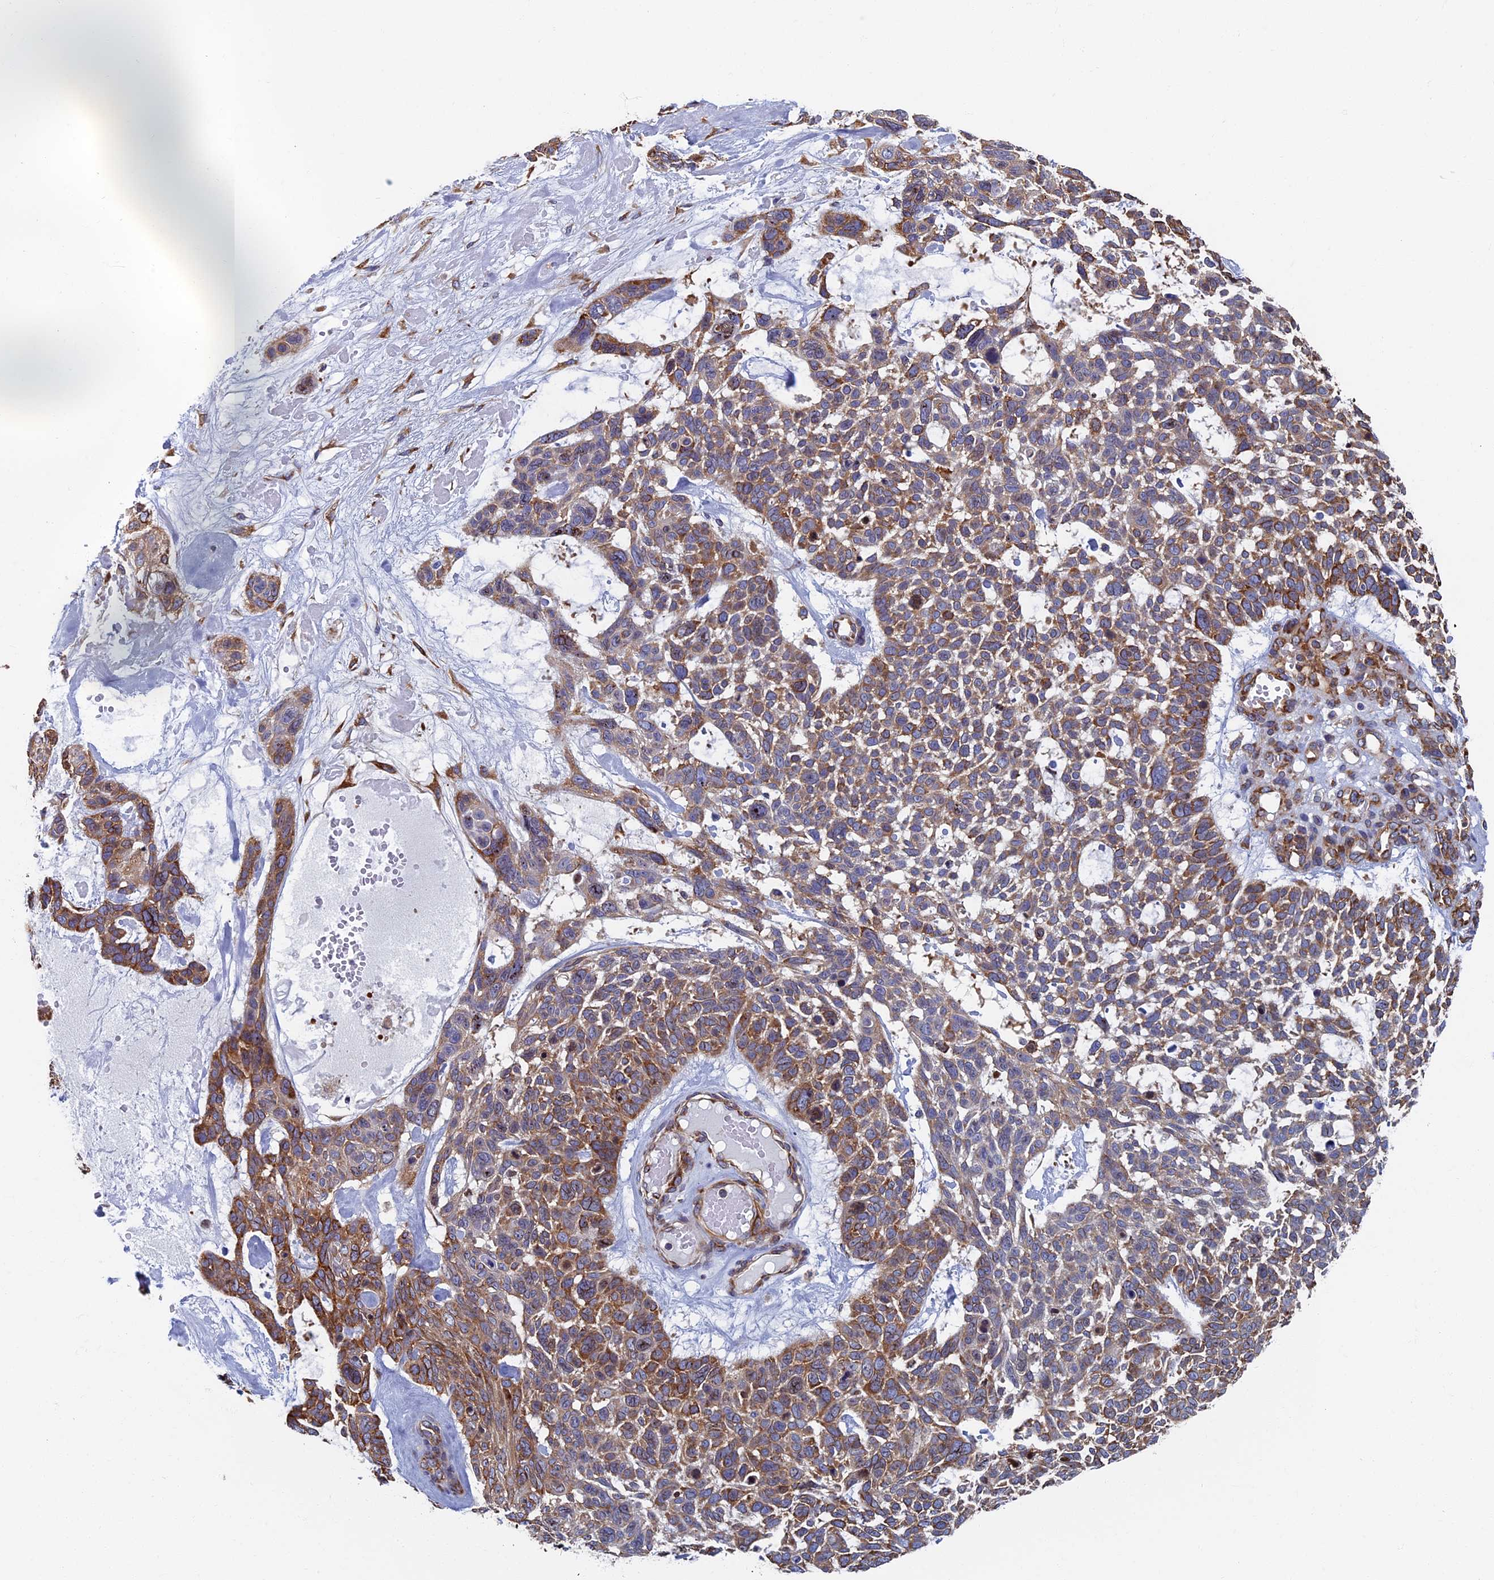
{"staining": {"intensity": "moderate", "quantity": ">75%", "location": "cytoplasmic/membranous"}, "tissue": "skin cancer", "cell_type": "Tumor cells", "image_type": "cancer", "snomed": [{"axis": "morphology", "description": "Basal cell carcinoma"}, {"axis": "topography", "description": "Skin"}], "caption": "Immunohistochemical staining of human skin cancer displays moderate cytoplasmic/membranous protein staining in about >75% of tumor cells.", "gene": "YBX1", "patient": {"sex": "male", "age": 88}}